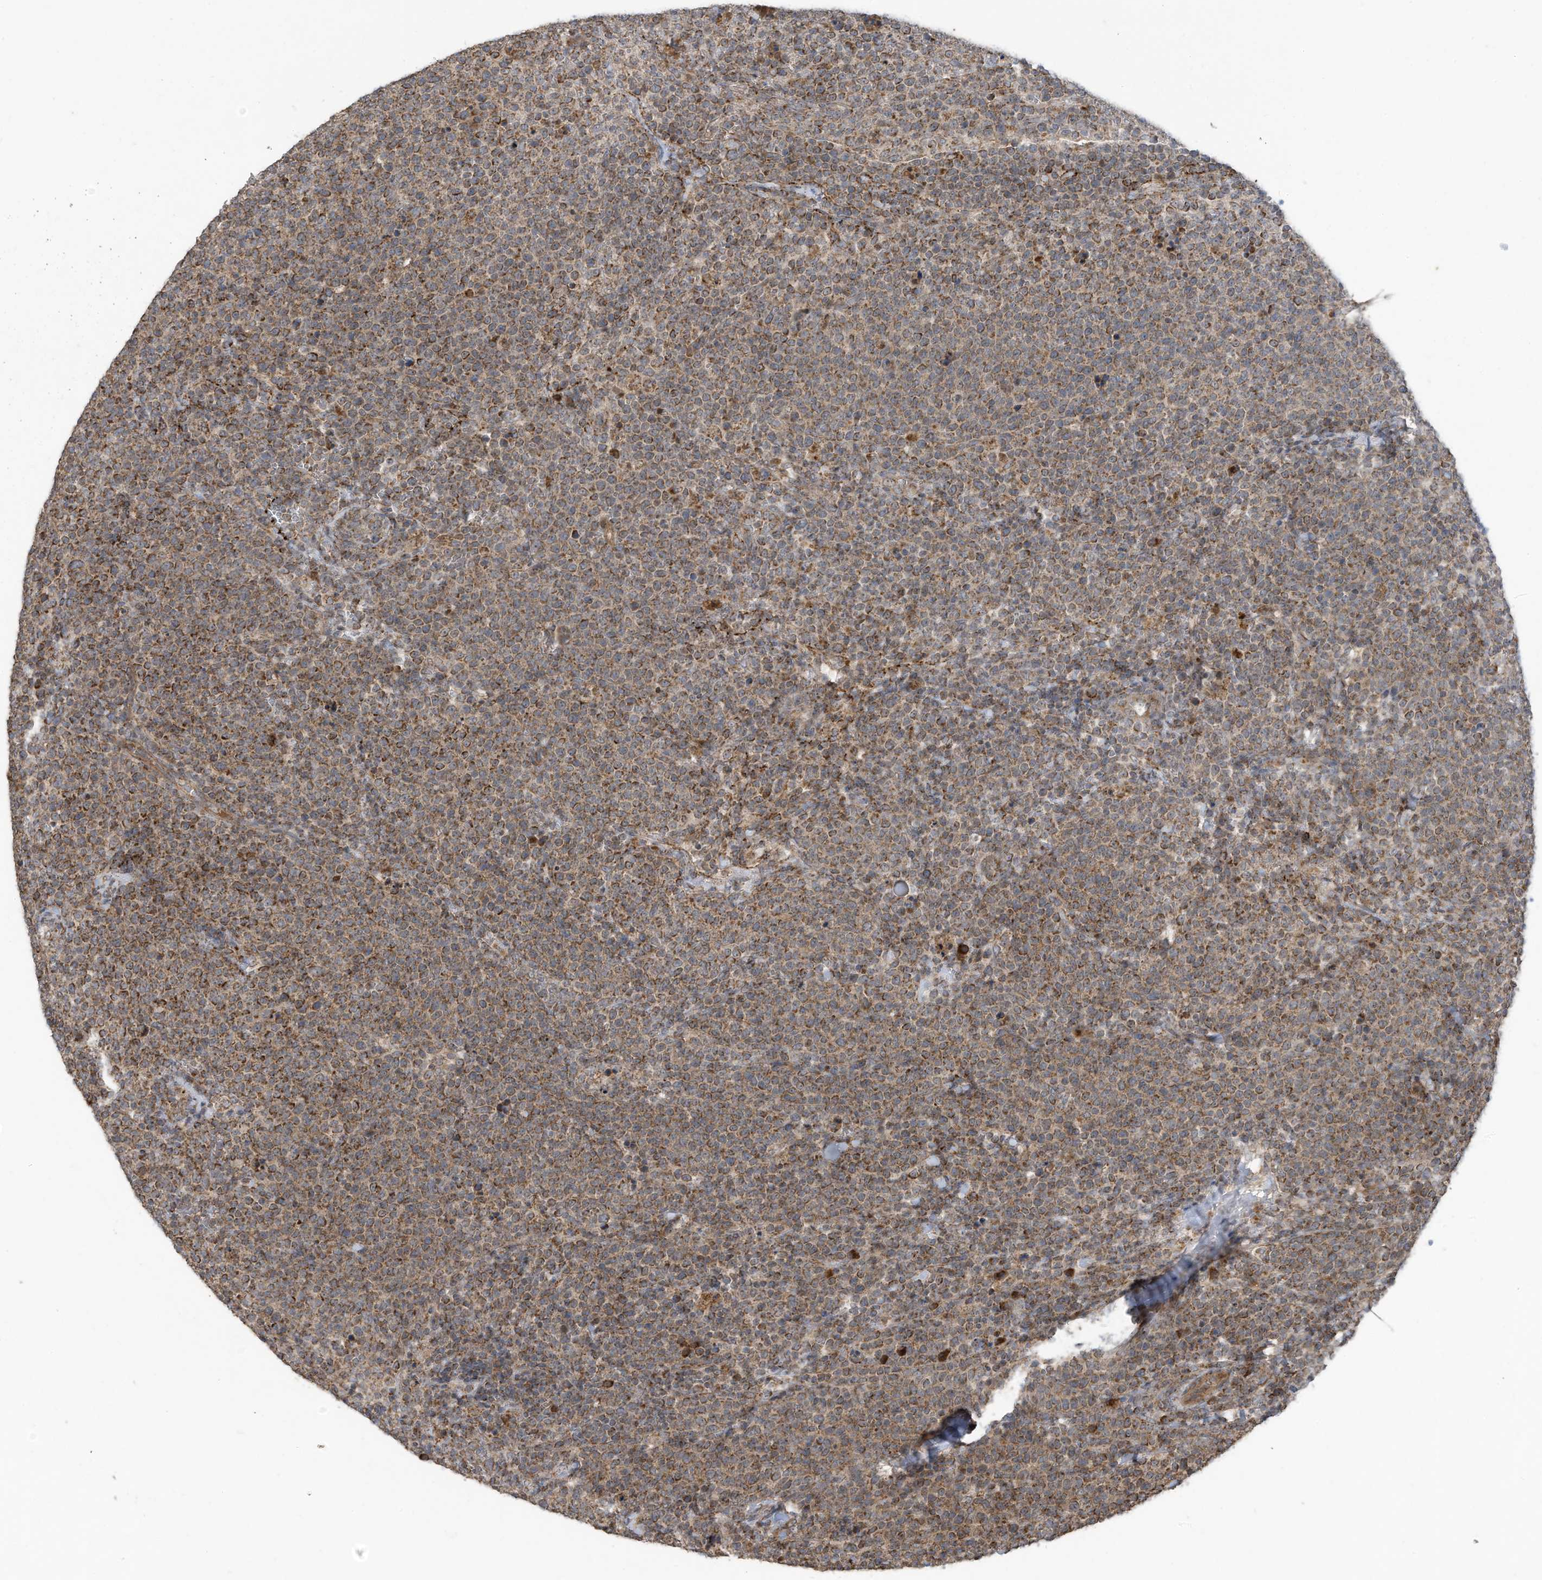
{"staining": {"intensity": "moderate", "quantity": ">75%", "location": "cytoplasmic/membranous"}, "tissue": "lymphoma", "cell_type": "Tumor cells", "image_type": "cancer", "snomed": [{"axis": "morphology", "description": "Malignant lymphoma, non-Hodgkin's type, High grade"}, {"axis": "topography", "description": "Lymph node"}], "caption": "Immunohistochemical staining of human lymphoma reveals moderate cytoplasmic/membranous protein expression in about >75% of tumor cells.", "gene": "C2orf74", "patient": {"sex": "male", "age": 61}}